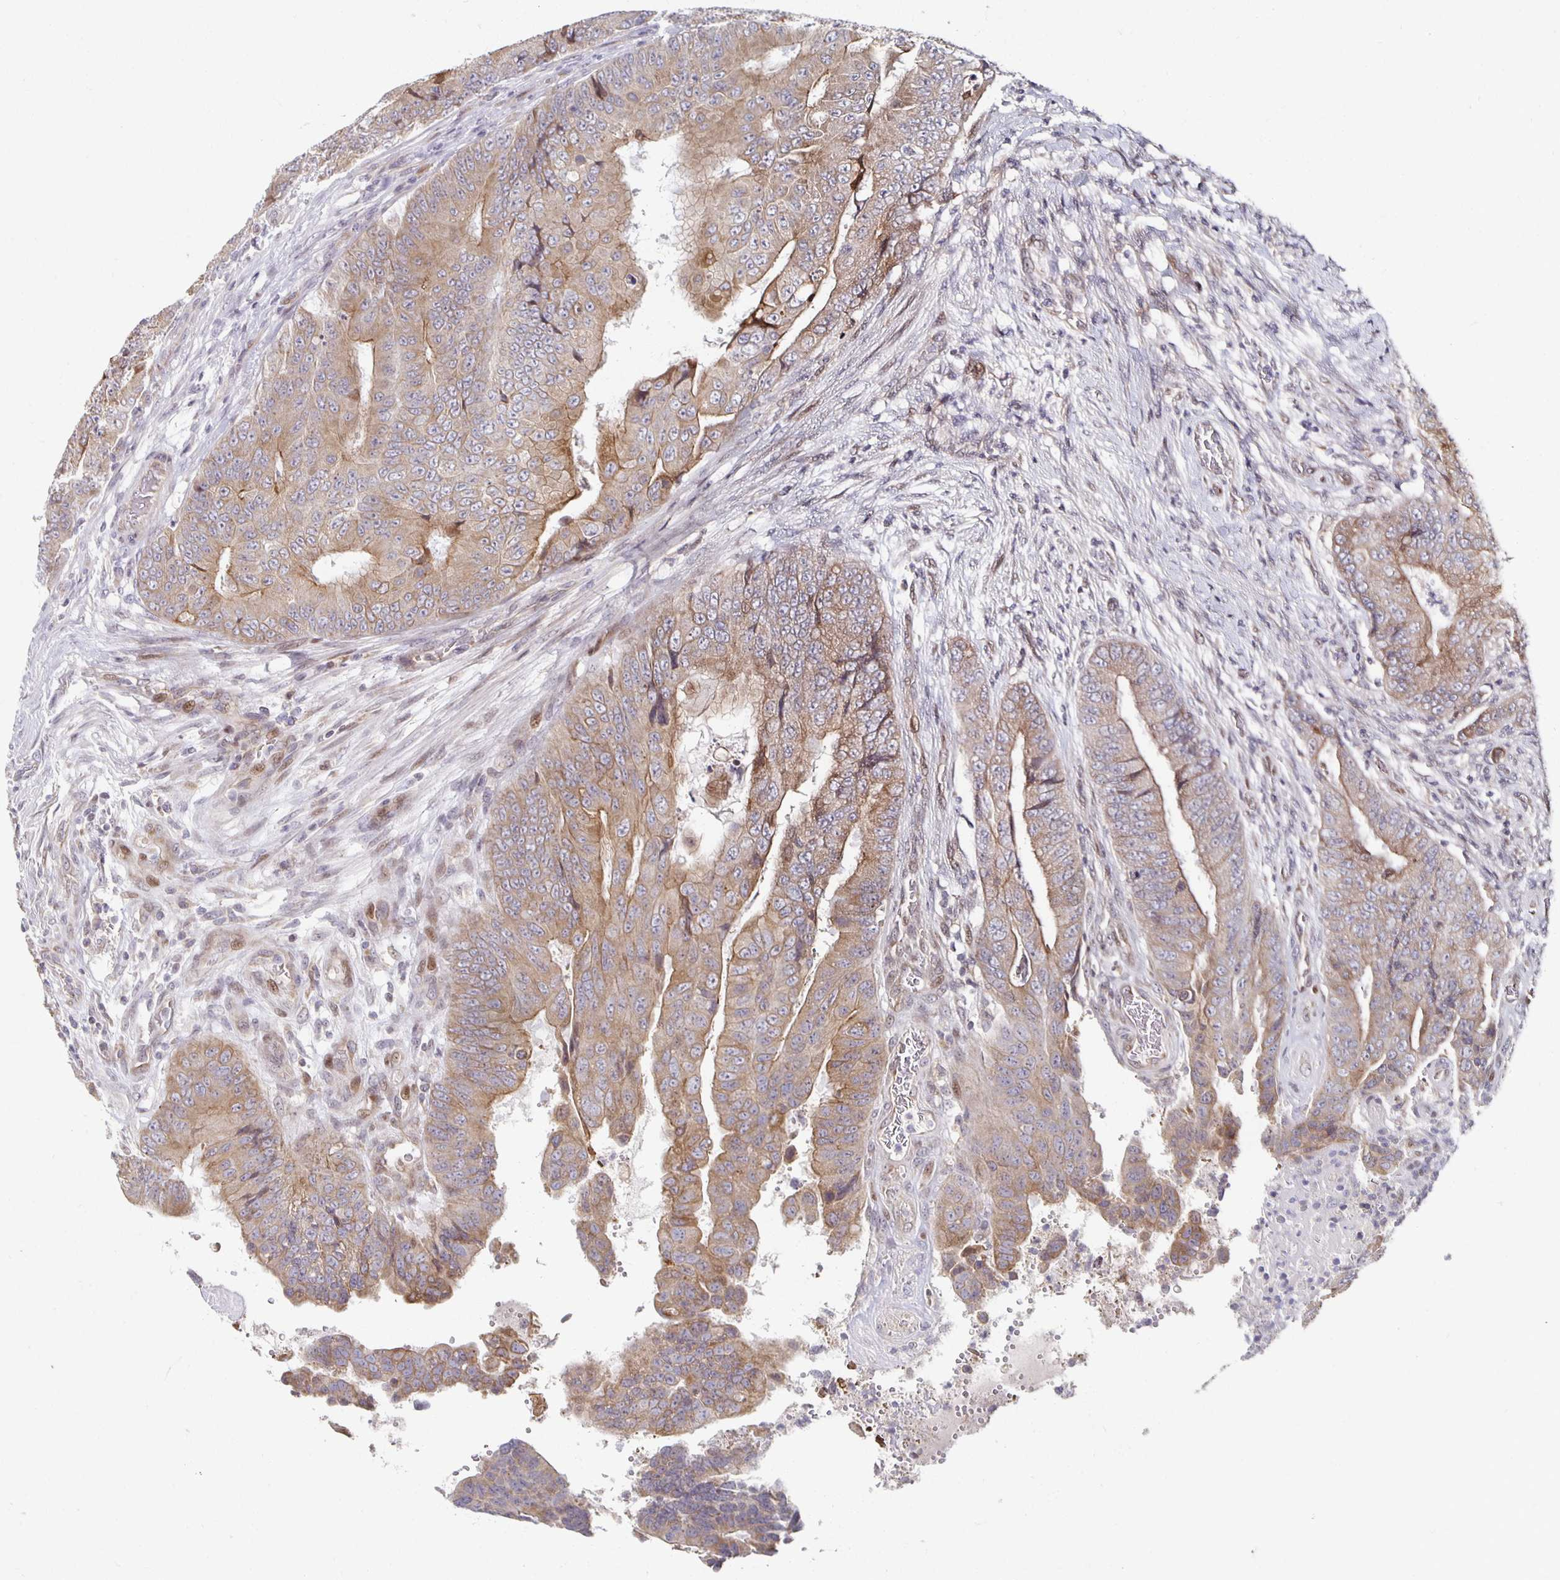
{"staining": {"intensity": "moderate", "quantity": ">75%", "location": "cytoplasmic/membranous"}, "tissue": "colorectal cancer", "cell_type": "Tumor cells", "image_type": "cancer", "snomed": [{"axis": "morphology", "description": "Adenocarcinoma, NOS"}, {"axis": "topography", "description": "Colon"}], "caption": "Immunohistochemical staining of adenocarcinoma (colorectal) displays moderate cytoplasmic/membranous protein positivity in about >75% of tumor cells.", "gene": "HCFC1R1", "patient": {"sex": "female", "age": 48}}